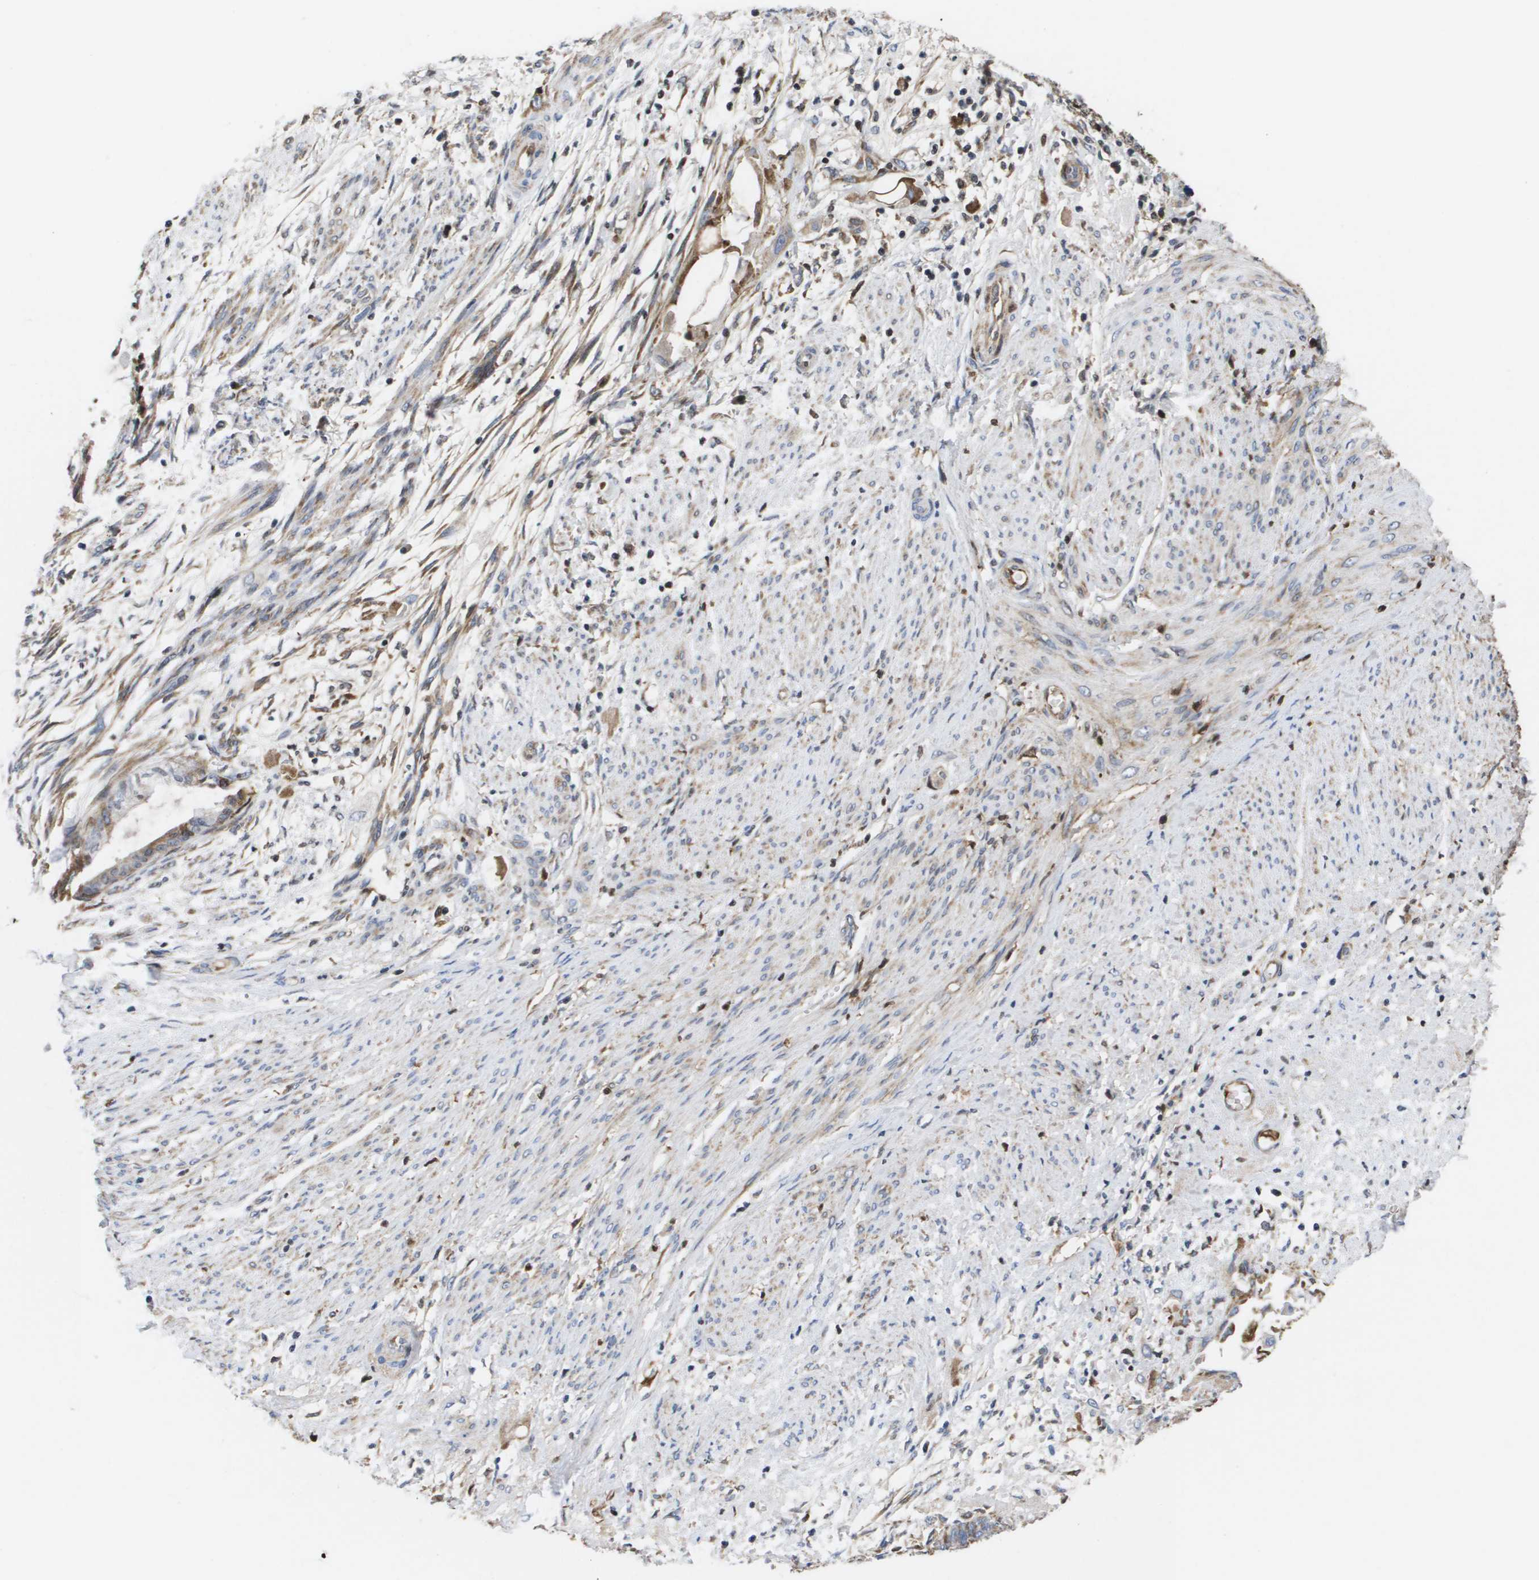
{"staining": {"intensity": "moderate", "quantity": ">75%", "location": "cytoplasmic/membranous"}, "tissue": "cervical cancer", "cell_type": "Tumor cells", "image_type": "cancer", "snomed": [{"axis": "morphology", "description": "Normal tissue, NOS"}, {"axis": "morphology", "description": "Adenocarcinoma, NOS"}, {"axis": "topography", "description": "Cervix"}, {"axis": "topography", "description": "Endometrium"}], "caption": "IHC staining of adenocarcinoma (cervical), which reveals medium levels of moderate cytoplasmic/membranous staining in approximately >75% of tumor cells indicating moderate cytoplasmic/membranous protein positivity. The staining was performed using DAB (brown) for protein detection and nuclei were counterstained in hematoxylin (blue).", "gene": "SERPINC1", "patient": {"sex": "female", "age": 86}}